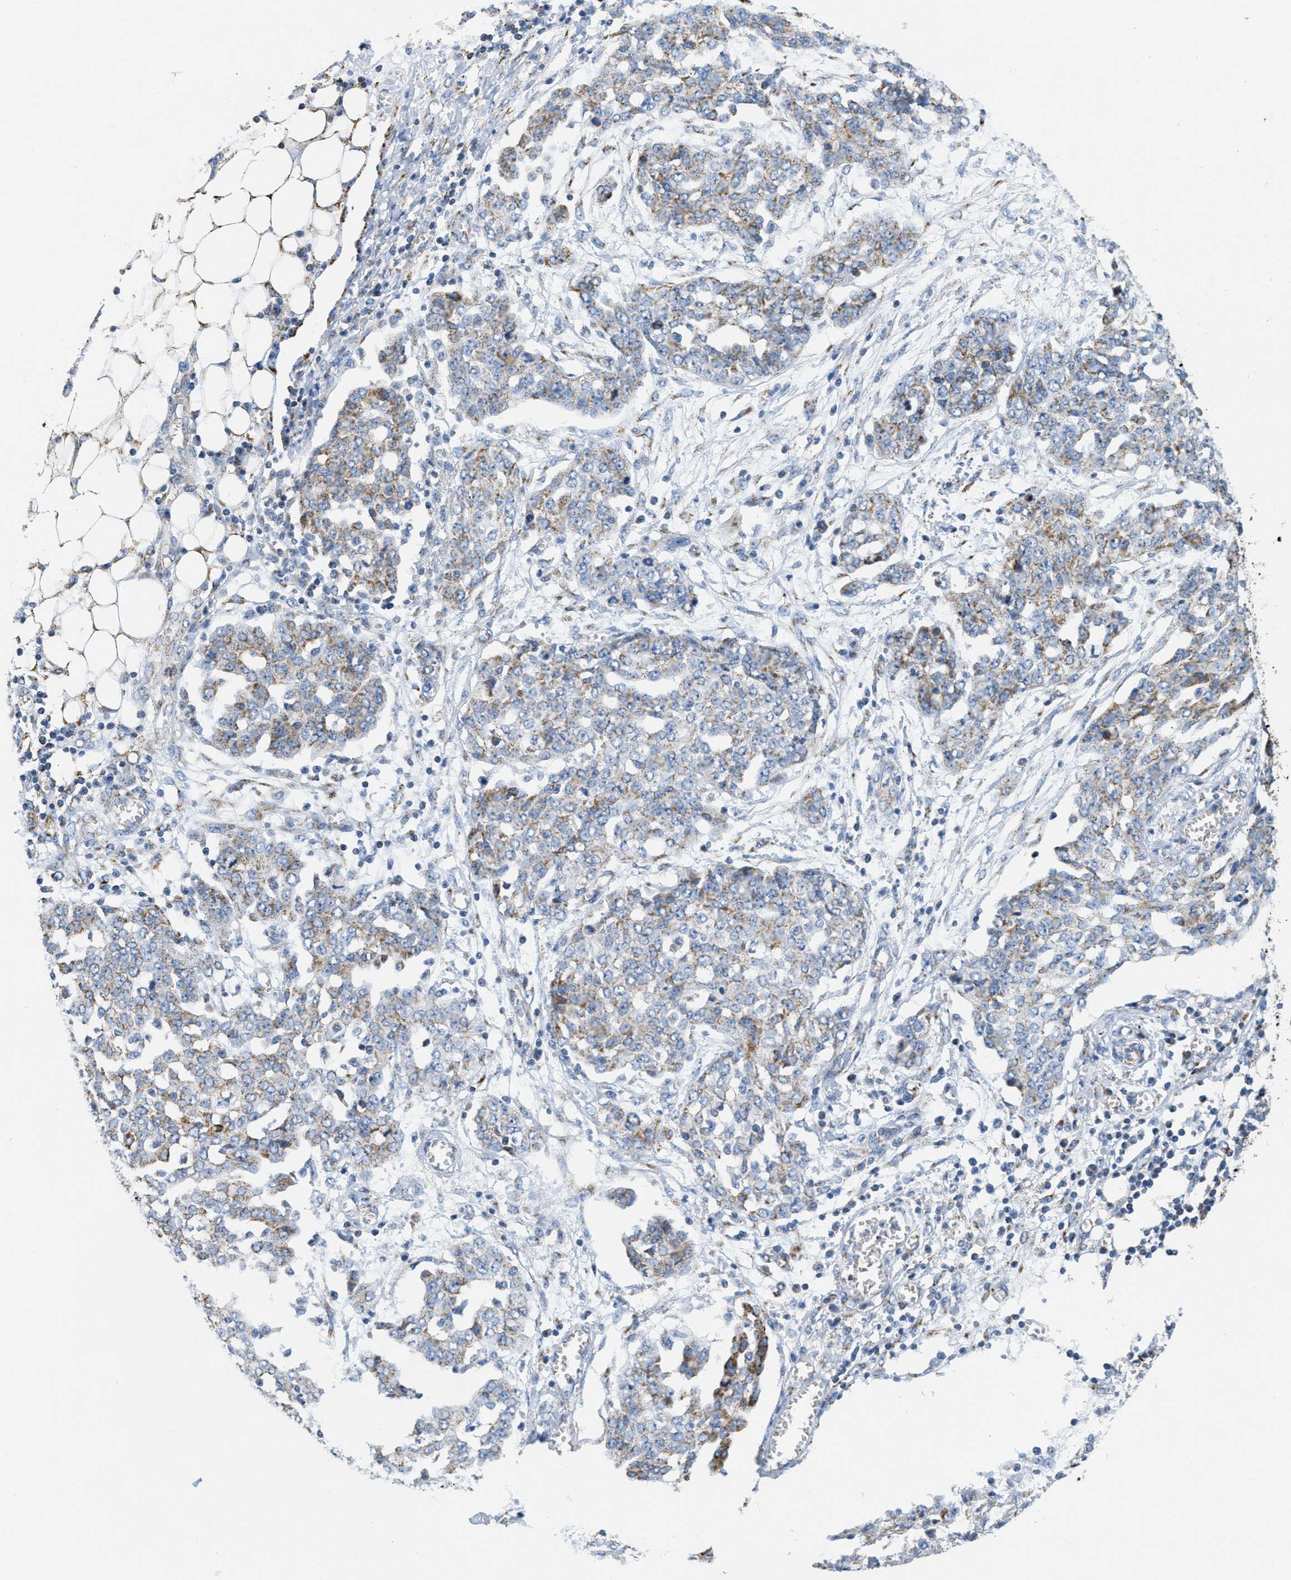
{"staining": {"intensity": "moderate", "quantity": "25%-75%", "location": "cytoplasmic/membranous"}, "tissue": "ovarian cancer", "cell_type": "Tumor cells", "image_type": "cancer", "snomed": [{"axis": "morphology", "description": "Cystadenocarcinoma, serous, NOS"}, {"axis": "topography", "description": "Soft tissue"}, {"axis": "topography", "description": "Ovary"}], "caption": "Serous cystadenocarcinoma (ovarian) stained with a brown dye shows moderate cytoplasmic/membranous positive positivity in about 25%-75% of tumor cells.", "gene": "KCNJ5", "patient": {"sex": "female", "age": 57}}